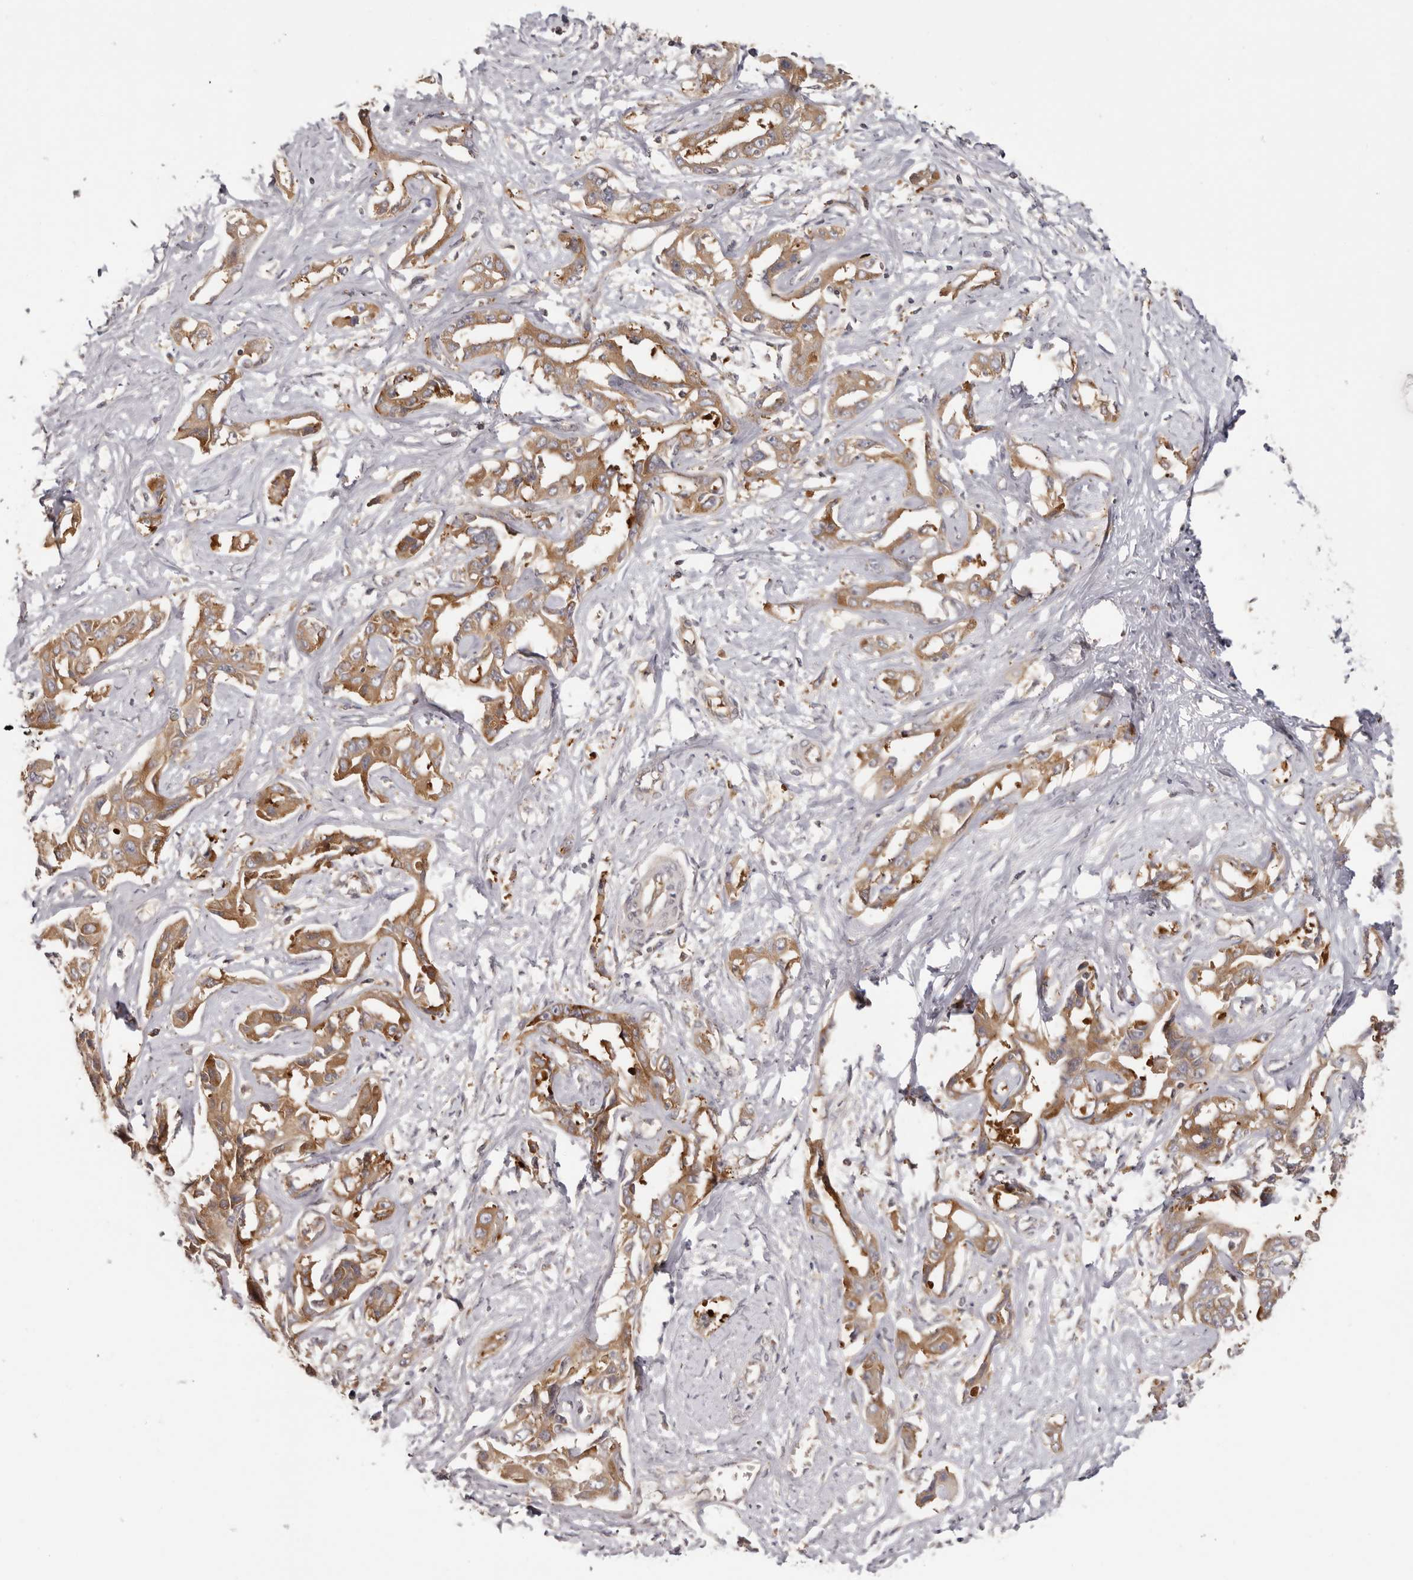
{"staining": {"intensity": "moderate", "quantity": ">75%", "location": "cytoplasmic/membranous"}, "tissue": "liver cancer", "cell_type": "Tumor cells", "image_type": "cancer", "snomed": [{"axis": "morphology", "description": "Cholangiocarcinoma"}, {"axis": "topography", "description": "Liver"}], "caption": "Liver cholangiocarcinoma stained with DAB IHC exhibits medium levels of moderate cytoplasmic/membranous expression in approximately >75% of tumor cells. The staining was performed using DAB (3,3'-diaminobenzidine) to visualize the protein expression in brown, while the nuclei were stained in blue with hematoxylin (Magnification: 20x).", "gene": "EEF1E1", "patient": {"sex": "male", "age": 59}}